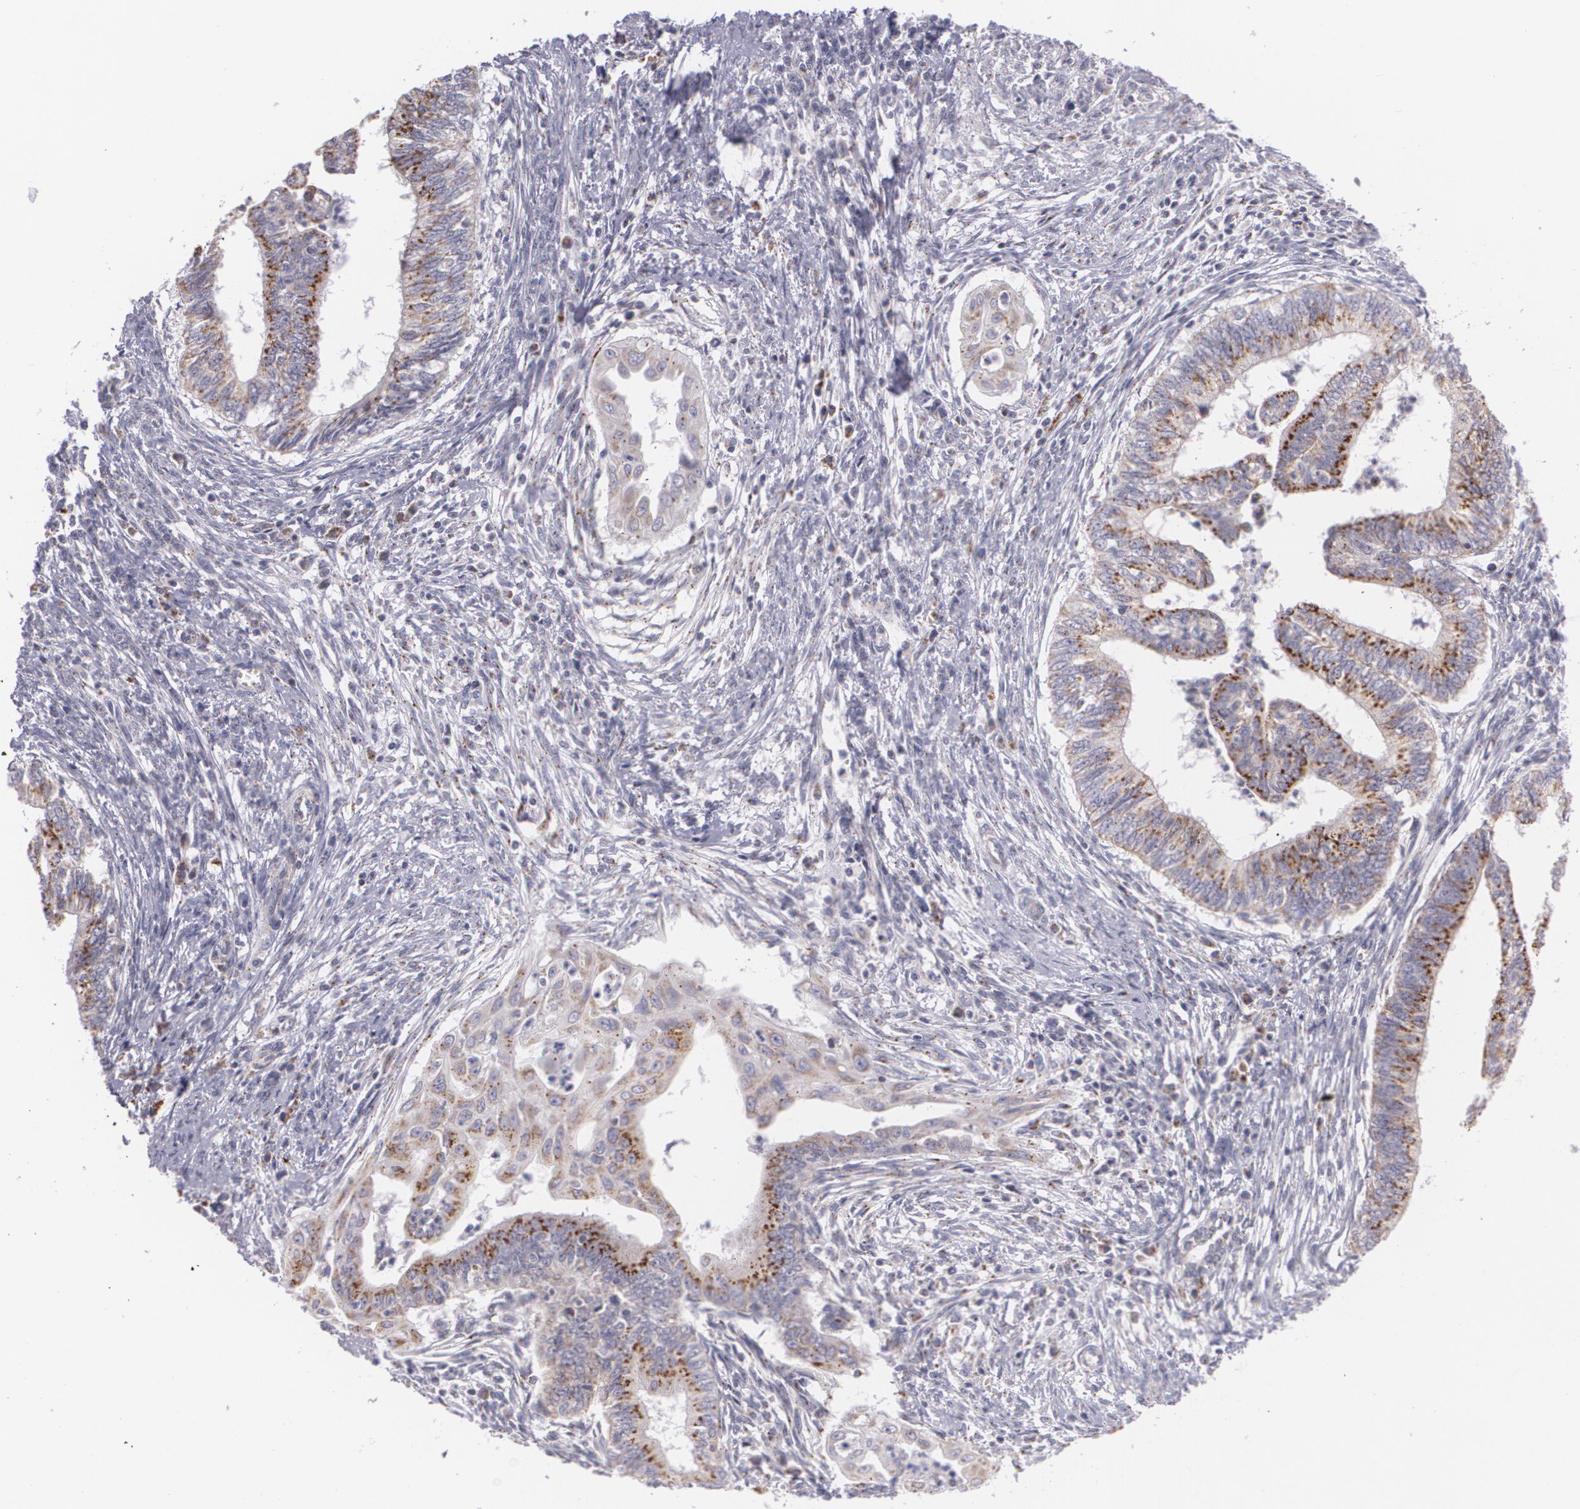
{"staining": {"intensity": "moderate", "quantity": ">75%", "location": "cytoplasmic/membranous"}, "tissue": "endometrial cancer", "cell_type": "Tumor cells", "image_type": "cancer", "snomed": [{"axis": "morphology", "description": "Adenocarcinoma, NOS"}, {"axis": "topography", "description": "Endometrium"}], "caption": "Endometrial adenocarcinoma stained with a protein marker demonstrates moderate staining in tumor cells.", "gene": "CILK1", "patient": {"sex": "female", "age": 66}}